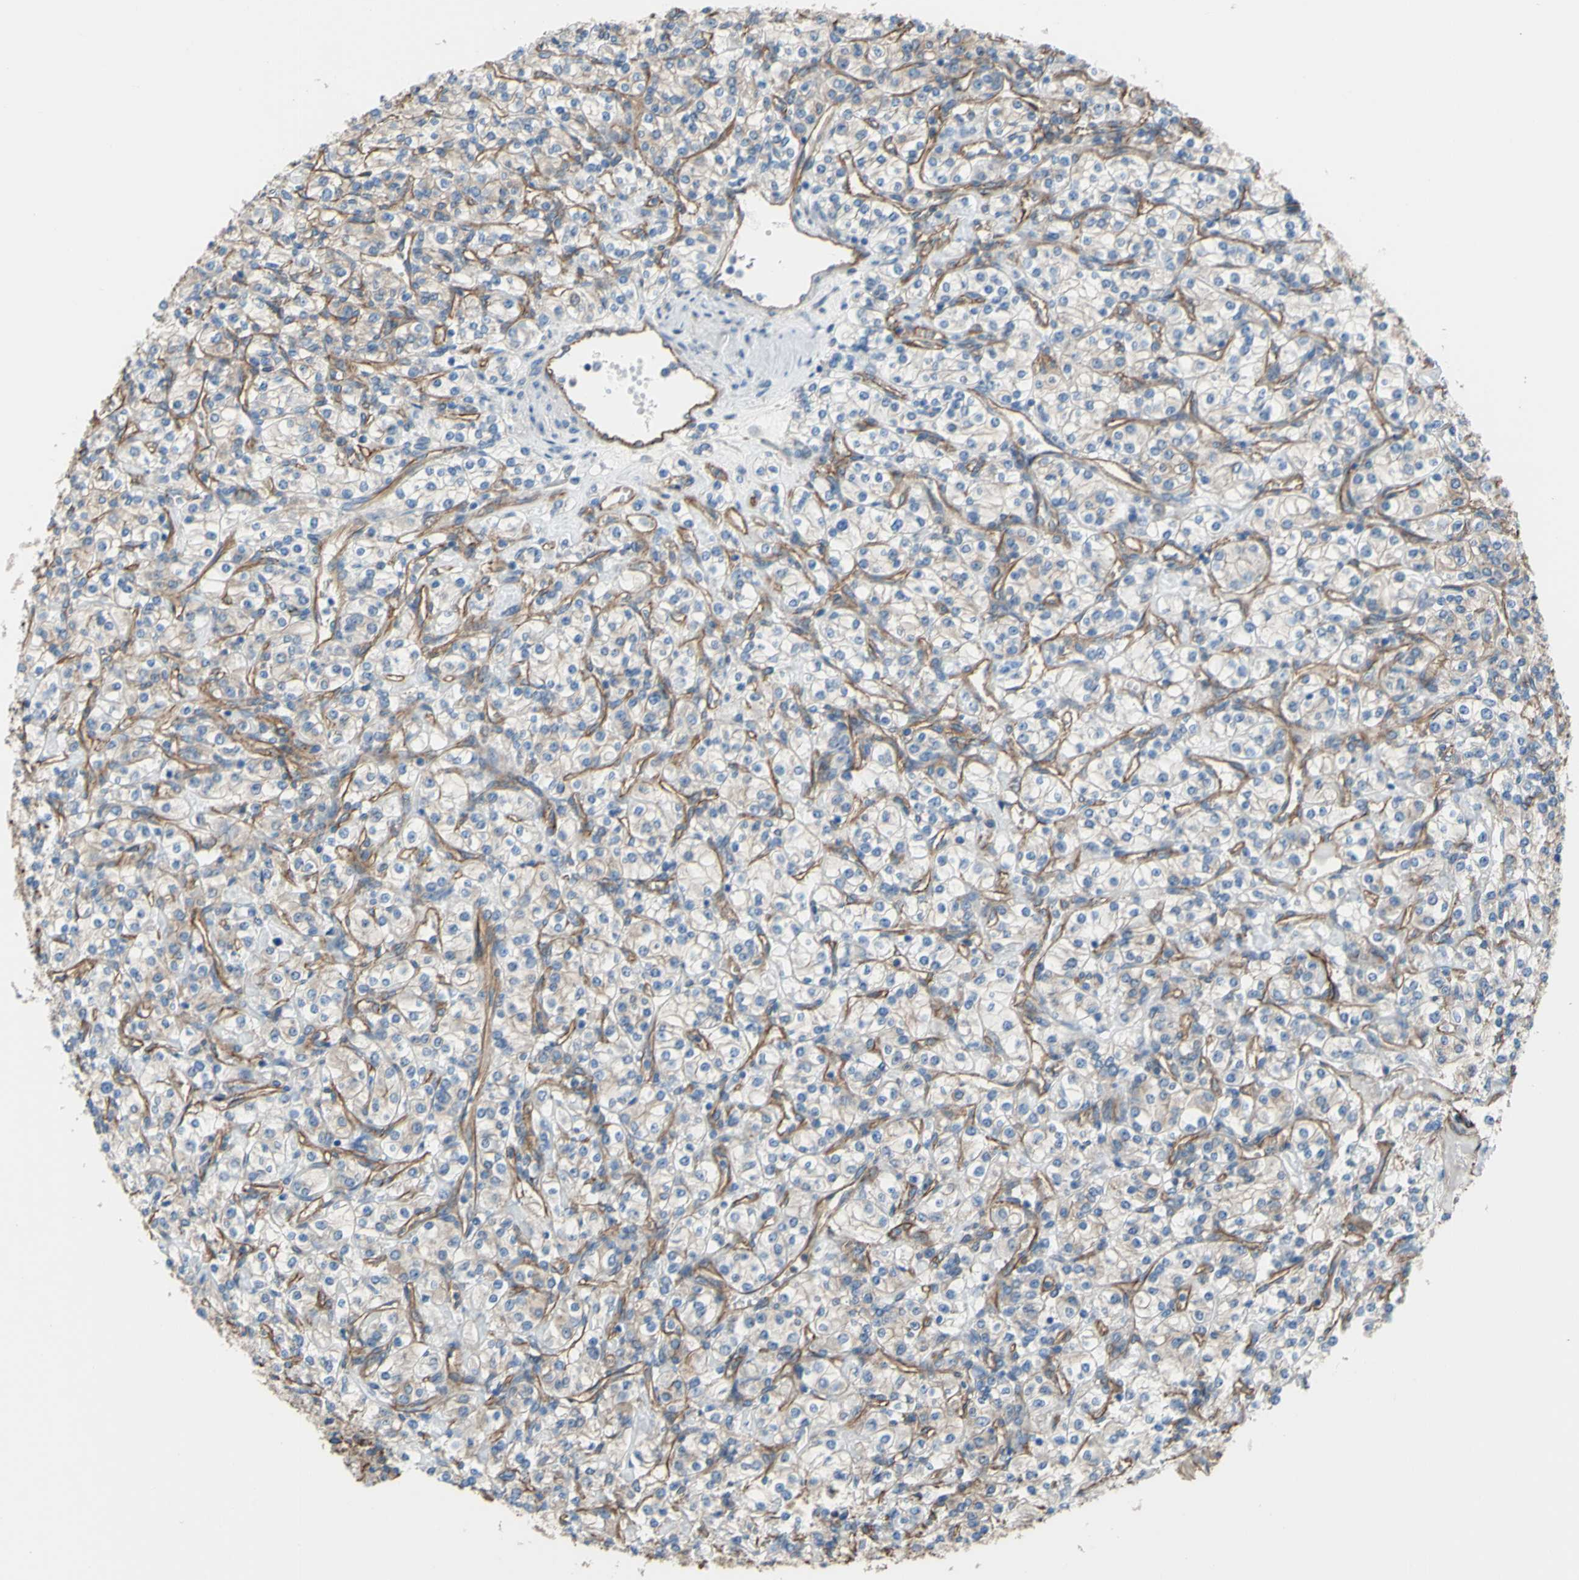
{"staining": {"intensity": "weak", "quantity": ">75%", "location": "cytoplasmic/membranous"}, "tissue": "renal cancer", "cell_type": "Tumor cells", "image_type": "cancer", "snomed": [{"axis": "morphology", "description": "Adenocarcinoma, NOS"}, {"axis": "topography", "description": "Kidney"}], "caption": "Renal adenocarcinoma stained with DAB (3,3'-diaminobenzidine) immunohistochemistry (IHC) demonstrates low levels of weak cytoplasmic/membranous positivity in approximately >75% of tumor cells. (DAB = brown stain, brightfield microscopy at high magnification).", "gene": "TPBG", "patient": {"sex": "male", "age": 77}}